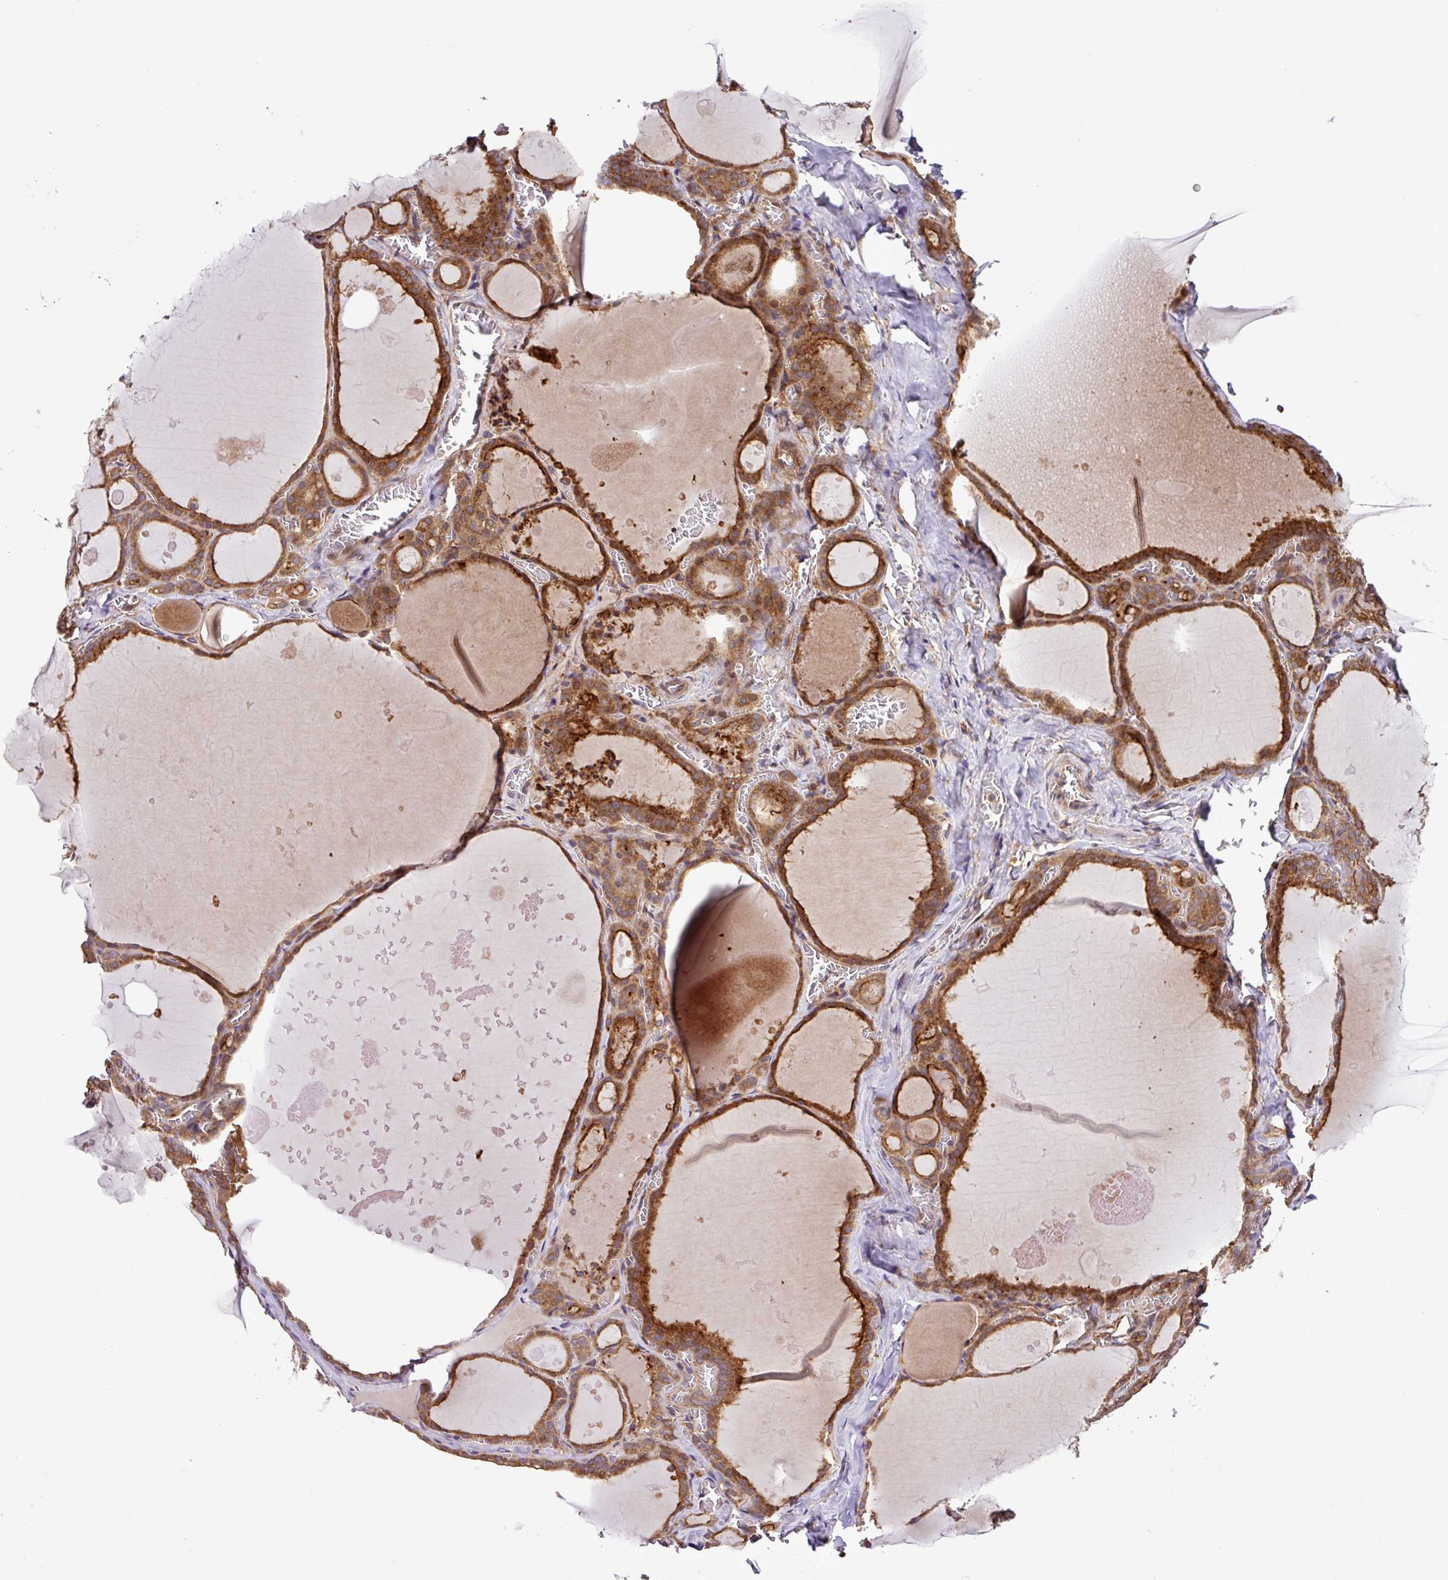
{"staining": {"intensity": "moderate", "quantity": ">75%", "location": "cytoplasmic/membranous"}, "tissue": "thyroid gland", "cell_type": "Glandular cells", "image_type": "normal", "snomed": [{"axis": "morphology", "description": "Normal tissue, NOS"}, {"axis": "topography", "description": "Thyroid gland"}], "caption": "High-power microscopy captured an IHC histopathology image of normal thyroid gland, revealing moderate cytoplasmic/membranous expression in approximately >75% of glandular cells. Nuclei are stained in blue.", "gene": "DLGAP4", "patient": {"sex": "male", "age": 56}}